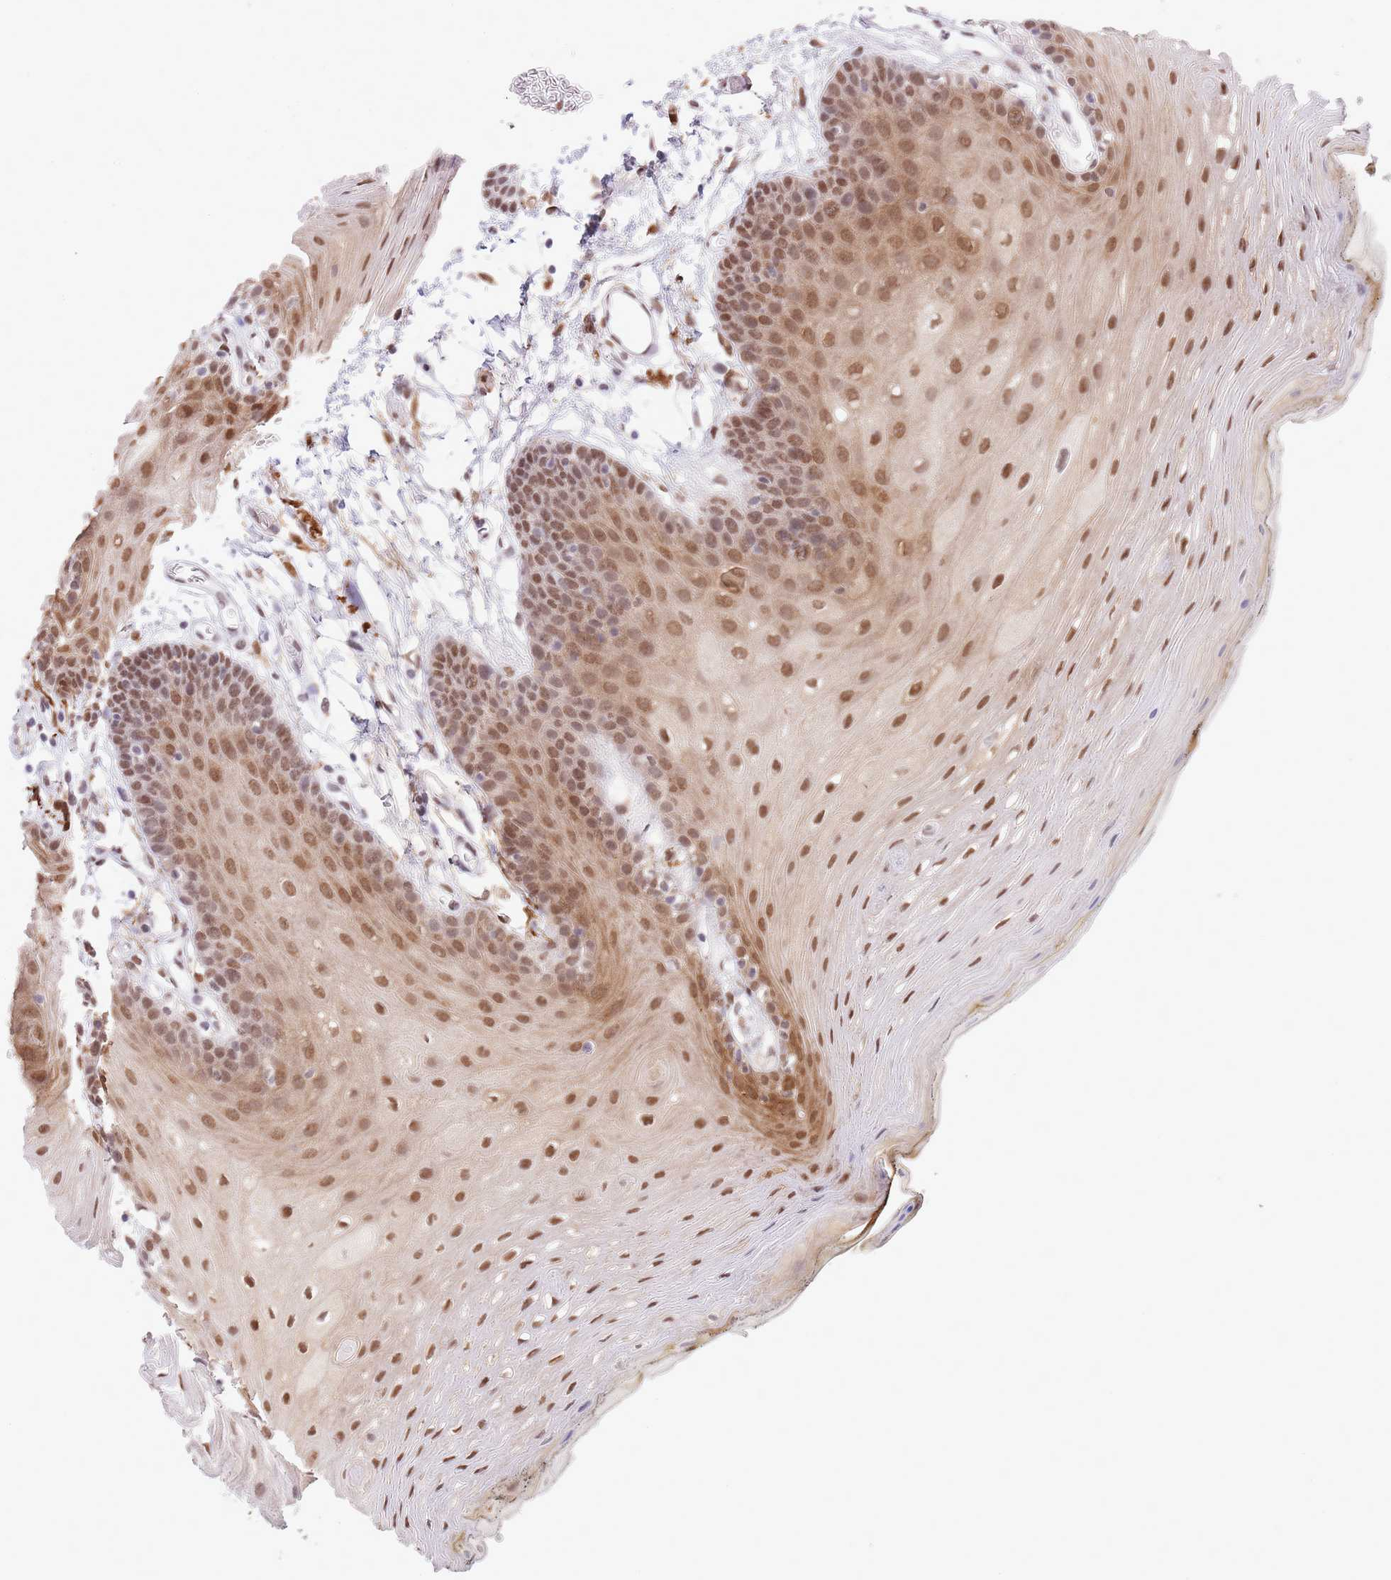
{"staining": {"intensity": "moderate", "quantity": ">75%", "location": "nuclear"}, "tissue": "oral mucosa", "cell_type": "Squamous epithelial cells", "image_type": "normal", "snomed": [{"axis": "morphology", "description": "Normal tissue, NOS"}, {"axis": "topography", "description": "Oral tissue"}, {"axis": "topography", "description": "Tounge, NOS"}], "caption": "This is an image of IHC staining of benign oral mucosa, which shows moderate staining in the nuclear of squamous epithelial cells.", "gene": "TRIM32", "patient": {"sex": "female", "age": 81}}